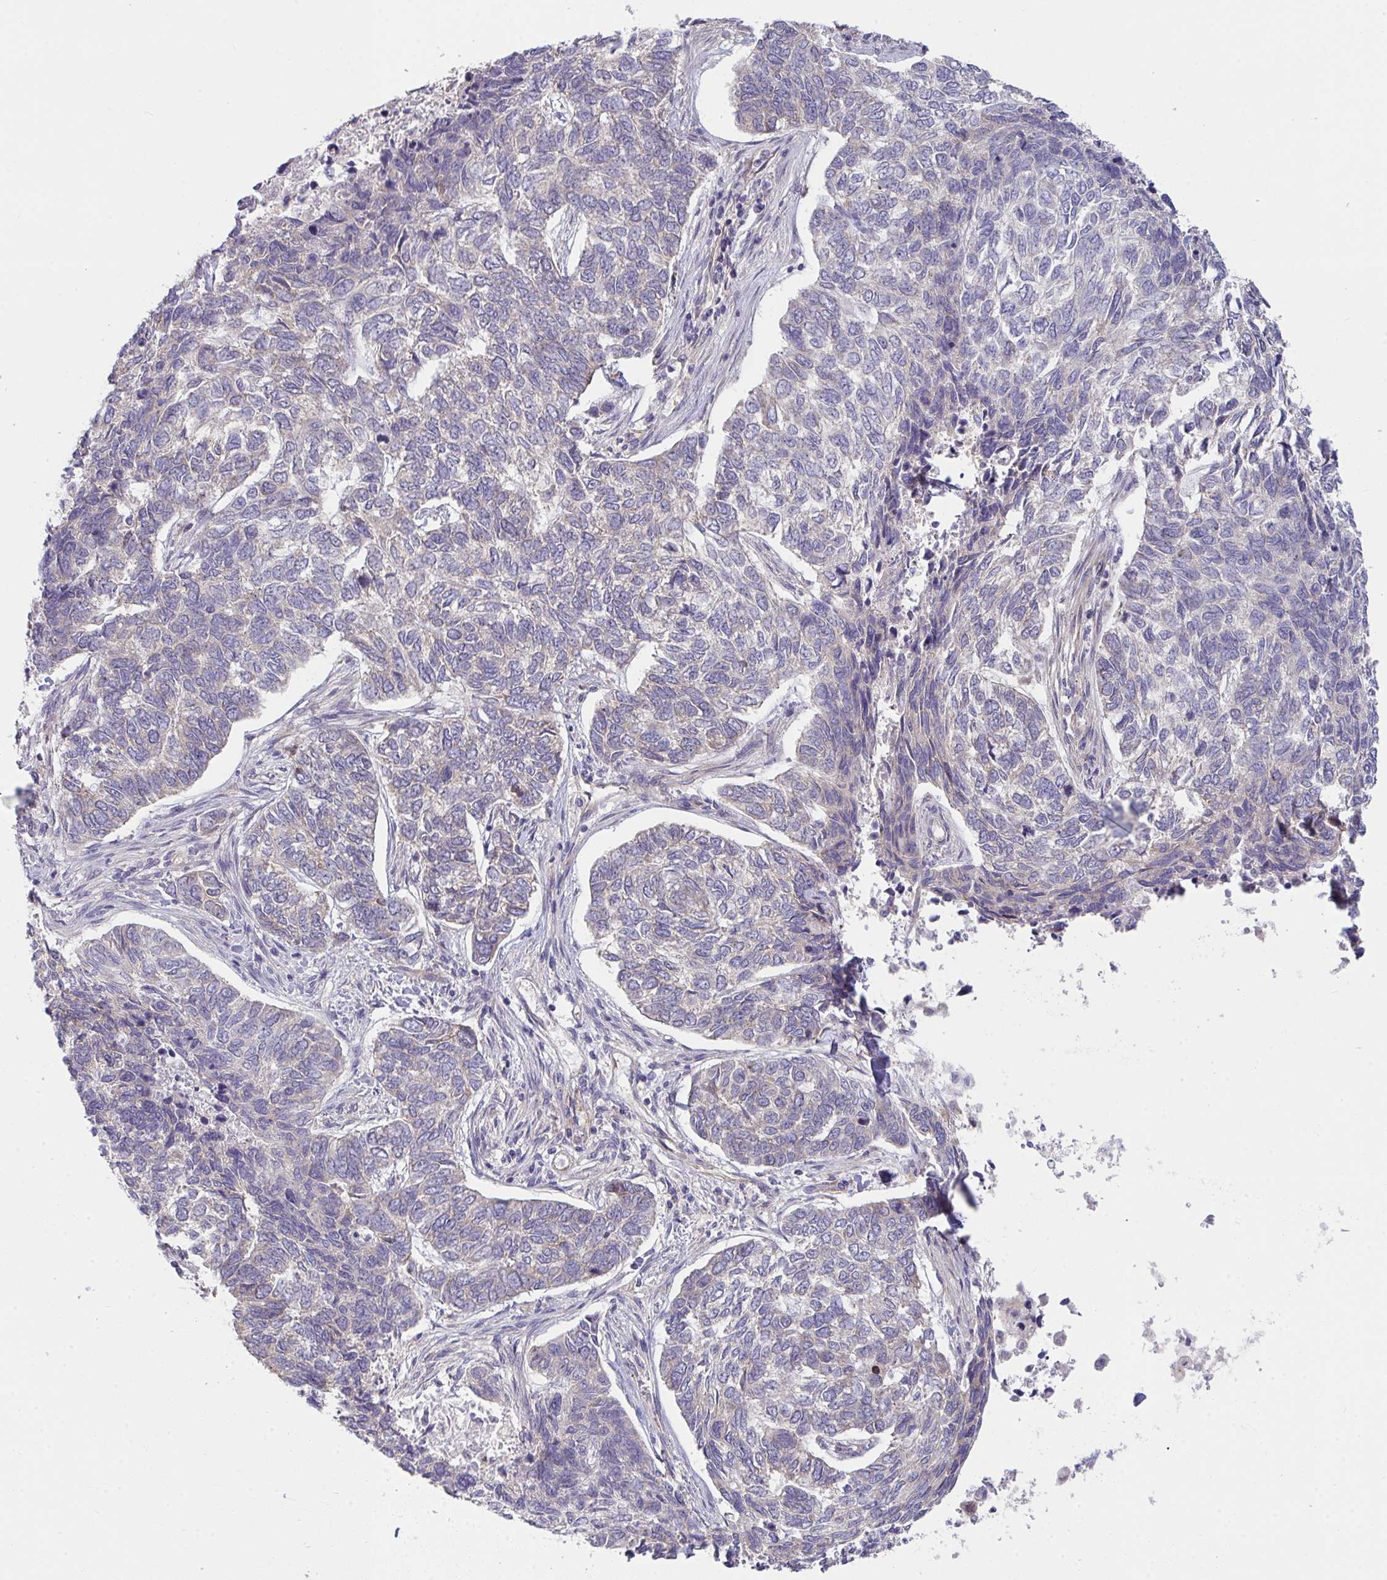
{"staining": {"intensity": "negative", "quantity": "none", "location": "none"}, "tissue": "skin cancer", "cell_type": "Tumor cells", "image_type": "cancer", "snomed": [{"axis": "morphology", "description": "Basal cell carcinoma"}, {"axis": "topography", "description": "Skin"}], "caption": "Tumor cells show no significant positivity in basal cell carcinoma (skin).", "gene": "CASP9", "patient": {"sex": "female", "age": 65}}